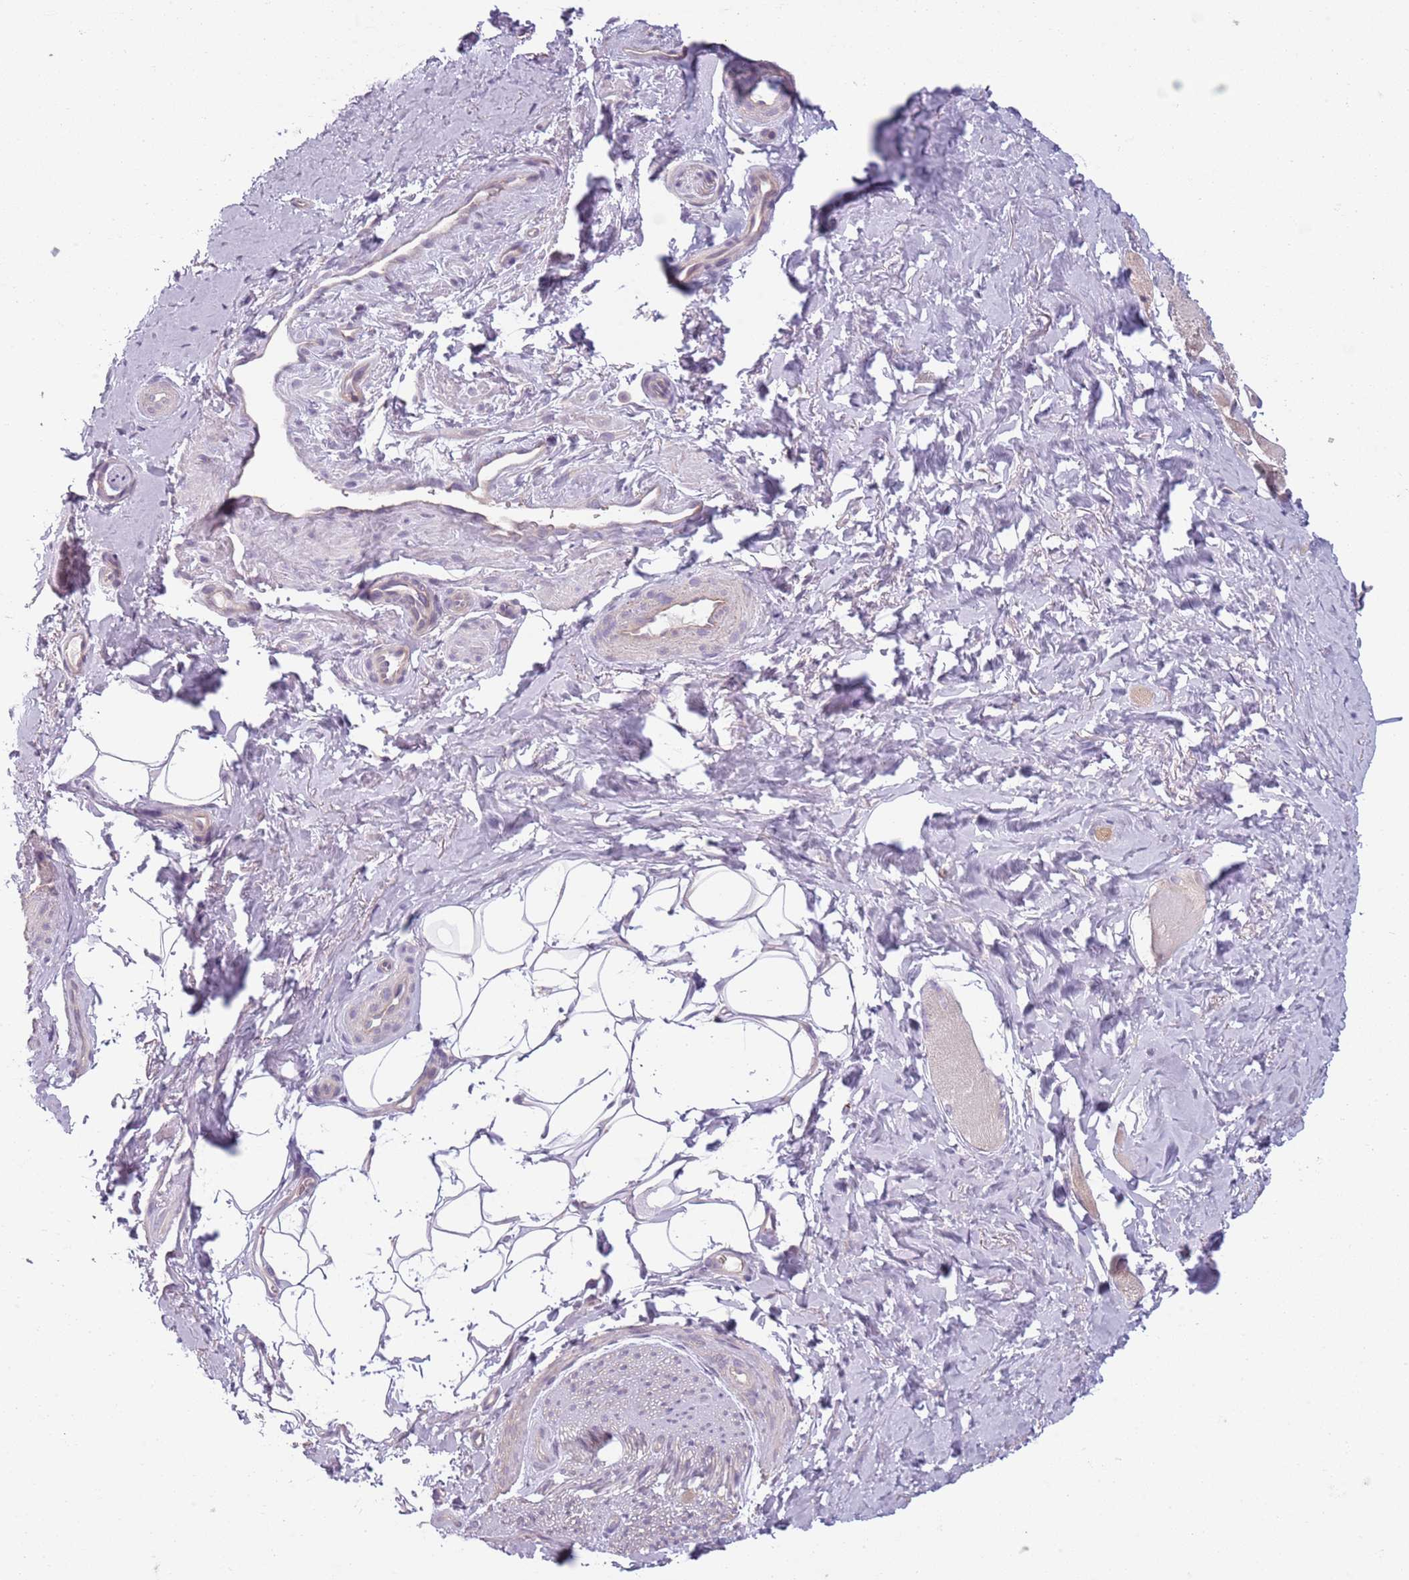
{"staining": {"intensity": "negative", "quantity": "none", "location": "none"}, "tissue": "smooth muscle", "cell_type": "Smooth muscle cells", "image_type": "normal", "snomed": [{"axis": "morphology", "description": "Normal tissue, NOS"}, {"axis": "topography", "description": "Smooth muscle"}, {"axis": "topography", "description": "Peripheral nerve tissue"}], "caption": "DAB (3,3'-diaminobenzidine) immunohistochemical staining of unremarkable human smooth muscle exhibits no significant positivity in smooth muscle cells.", "gene": "TLCD2", "patient": {"sex": "male", "age": 69}}